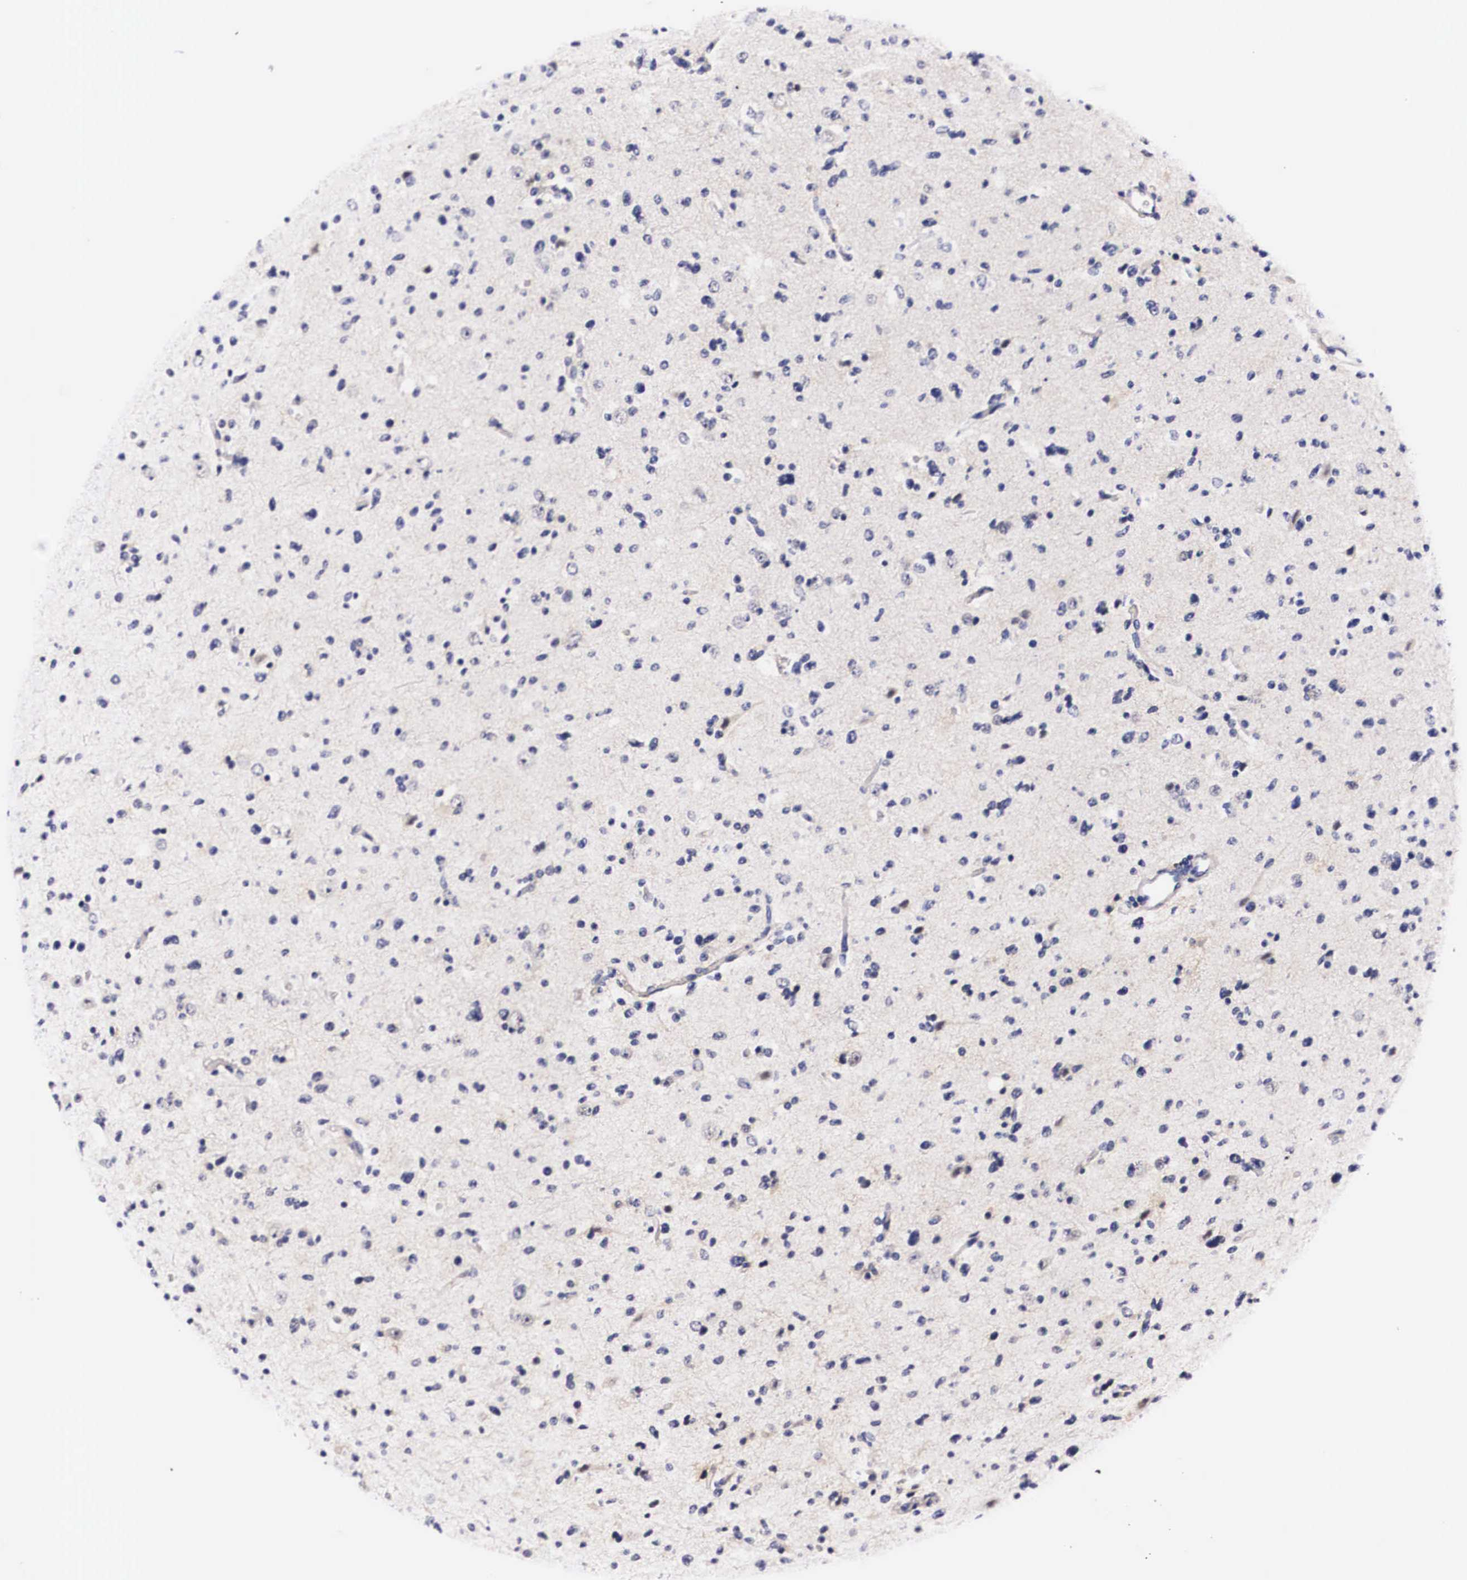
{"staining": {"intensity": "negative", "quantity": "none", "location": "none"}, "tissue": "glioma", "cell_type": "Tumor cells", "image_type": "cancer", "snomed": [{"axis": "morphology", "description": "Glioma, malignant, Low grade"}, {"axis": "topography", "description": "Brain"}], "caption": "The histopathology image displays no staining of tumor cells in malignant low-grade glioma.", "gene": "PHETA2", "patient": {"sex": "female", "age": 46}}